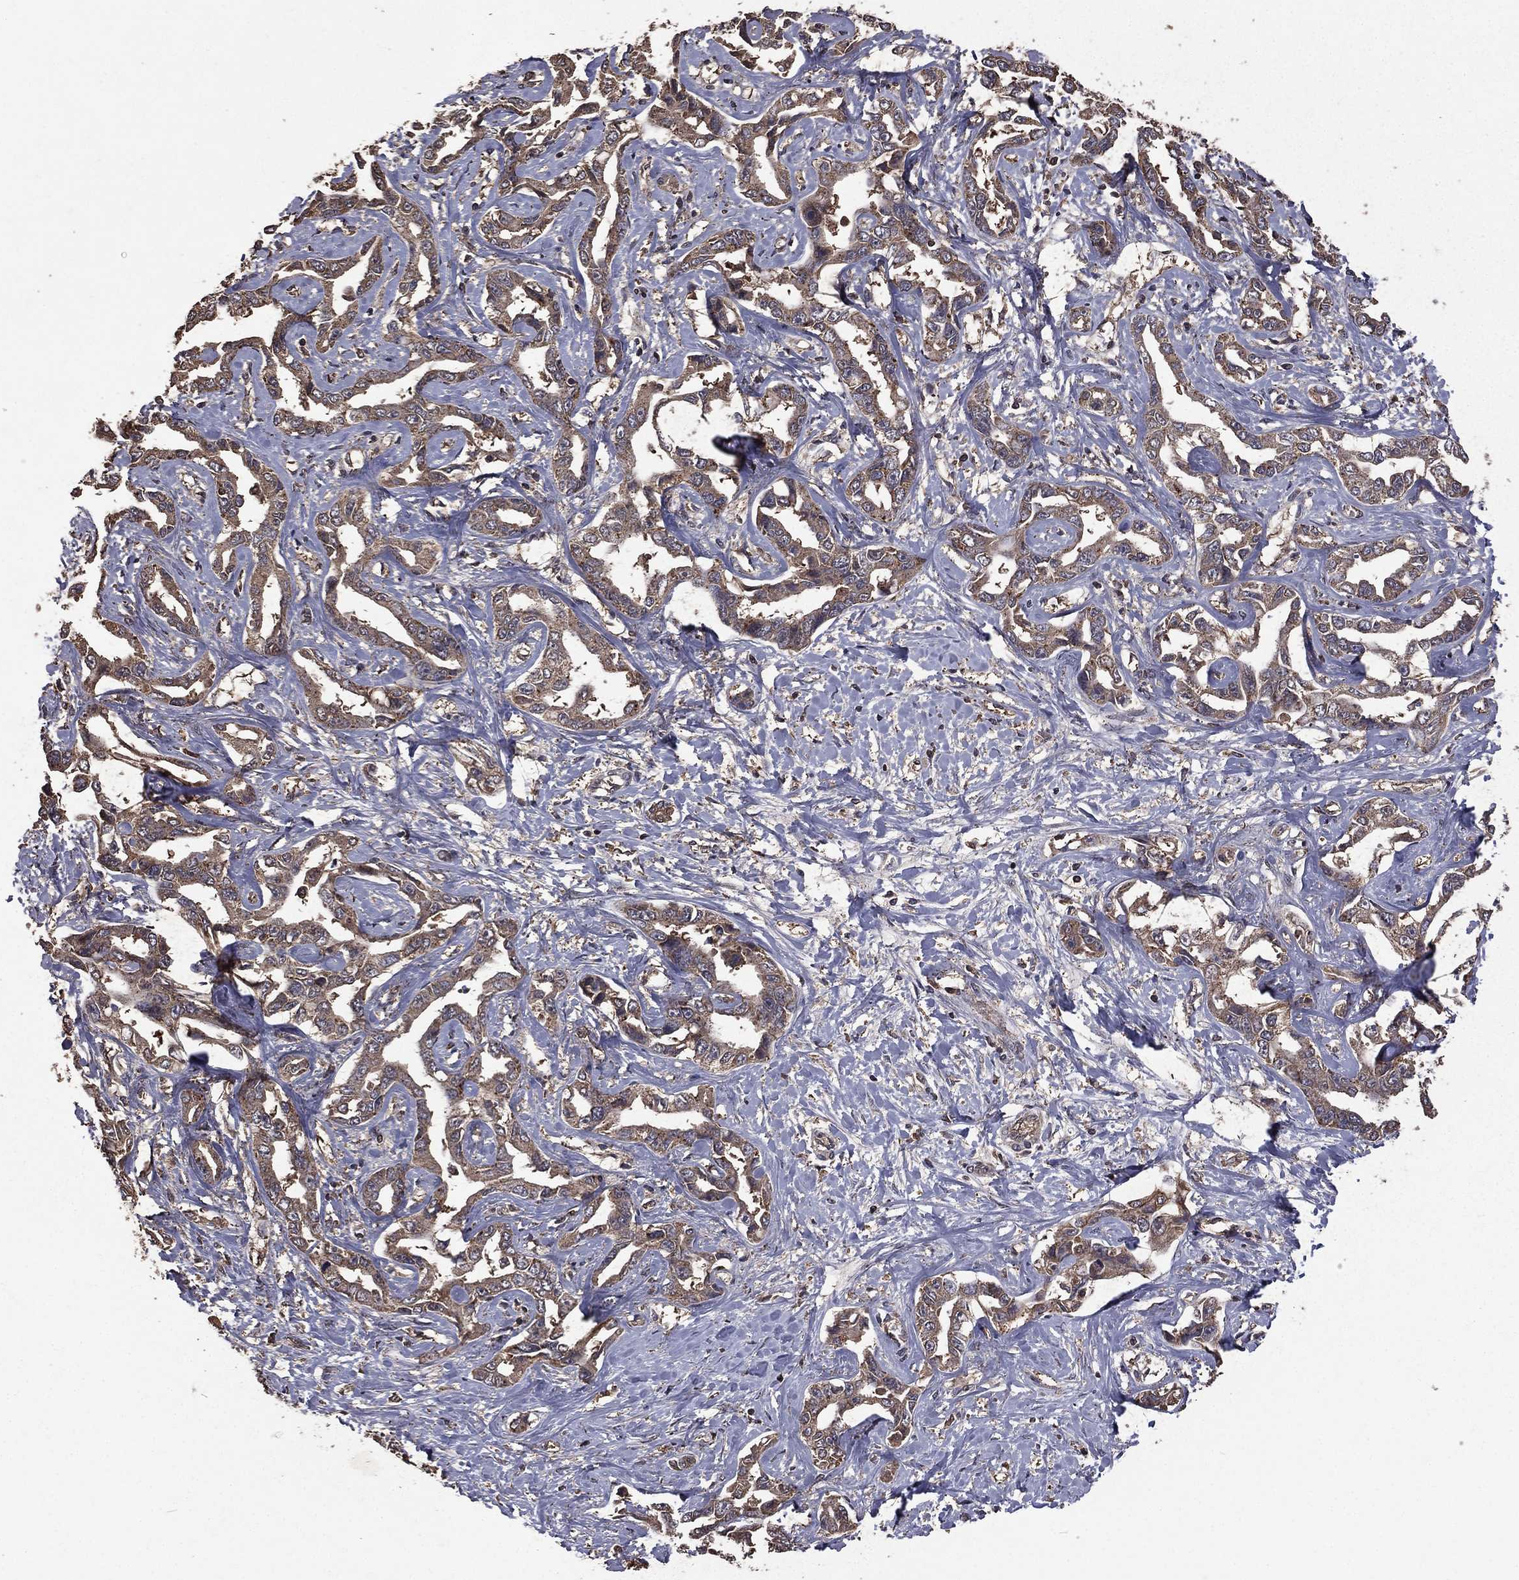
{"staining": {"intensity": "weak", "quantity": ">75%", "location": "cytoplasmic/membranous"}, "tissue": "liver cancer", "cell_type": "Tumor cells", "image_type": "cancer", "snomed": [{"axis": "morphology", "description": "Cholangiocarcinoma"}, {"axis": "topography", "description": "Liver"}], "caption": "Tumor cells show low levels of weak cytoplasmic/membranous positivity in about >75% of cells in liver cancer (cholangiocarcinoma).", "gene": "BIRC6", "patient": {"sex": "male", "age": 59}}